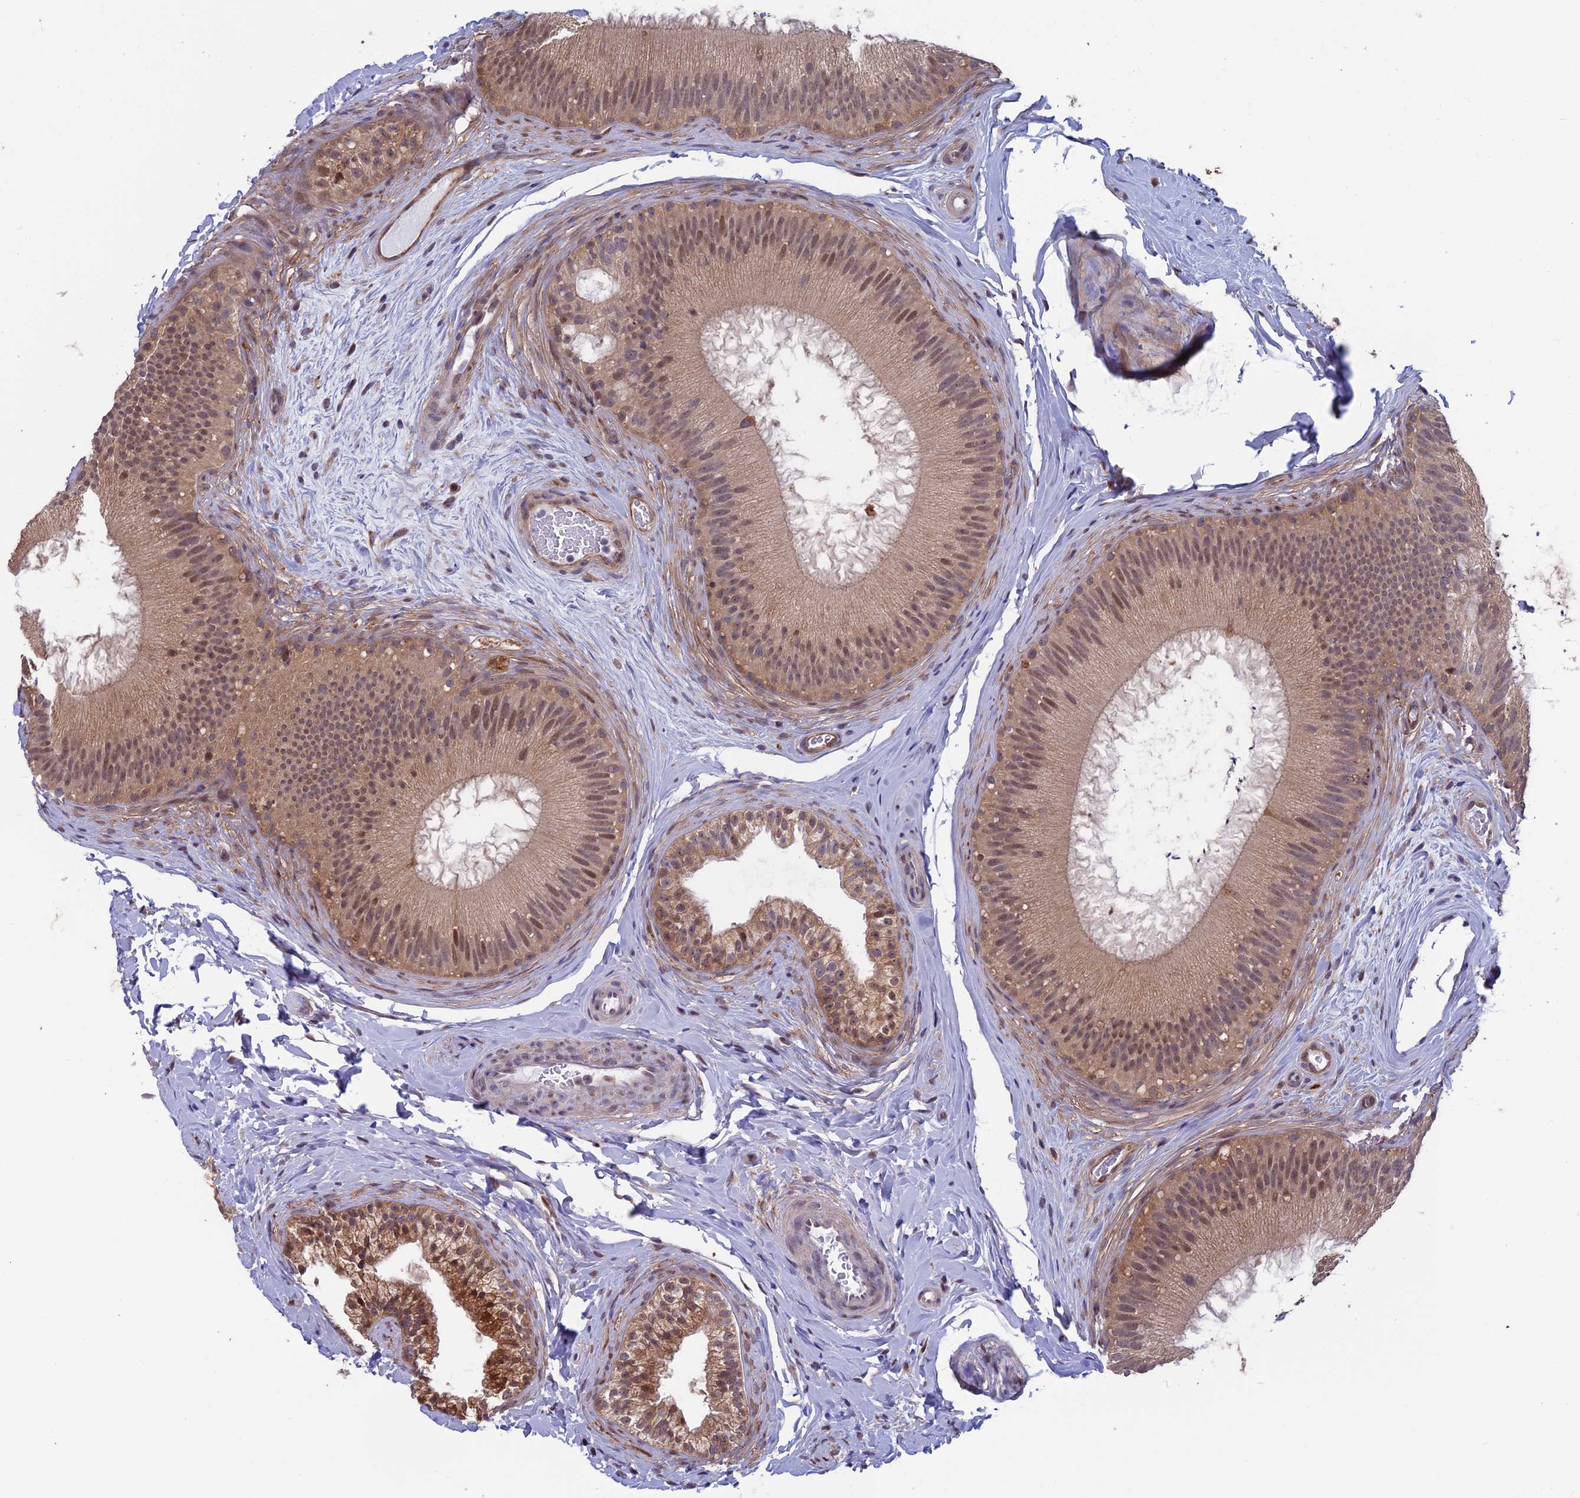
{"staining": {"intensity": "moderate", "quantity": ">75%", "location": "cytoplasmic/membranous"}, "tissue": "epididymis", "cell_type": "Glandular cells", "image_type": "normal", "snomed": [{"axis": "morphology", "description": "Normal tissue, NOS"}, {"axis": "topography", "description": "Epididymis"}], "caption": "Epididymis stained with a brown dye exhibits moderate cytoplasmic/membranous positive positivity in approximately >75% of glandular cells.", "gene": "MAST2", "patient": {"sex": "male", "age": 45}}